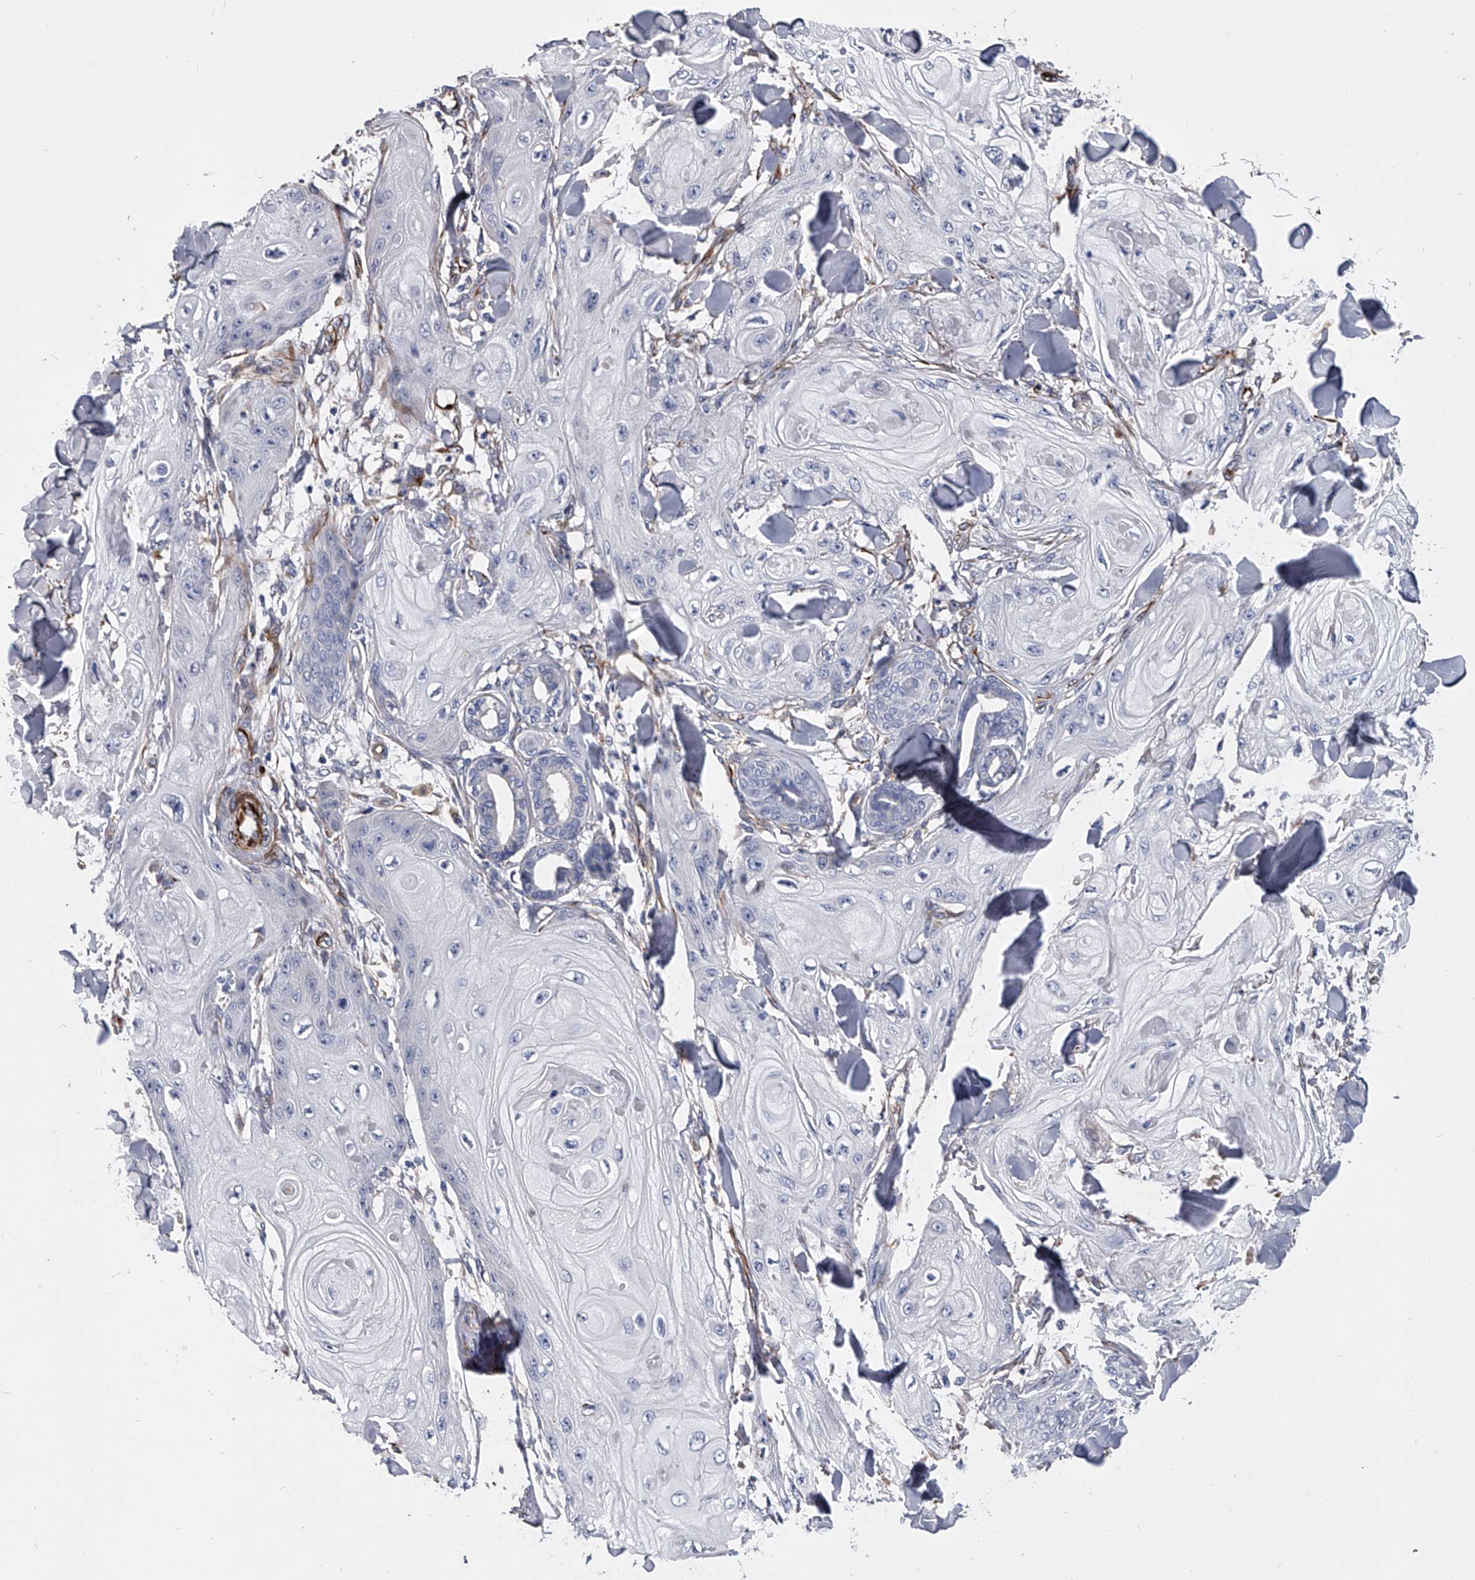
{"staining": {"intensity": "negative", "quantity": "none", "location": "none"}, "tissue": "skin cancer", "cell_type": "Tumor cells", "image_type": "cancer", "snomed": [{"axis": "morphology", "description": "Squamous cell carcinoma, NOS"}, {"axis": "topography", "description": "Skin"}], "caption": "IHC of human skin cancer reveals no staining in tumor cells. (Stains: DAB IHC with hematoxylin counter stain, Microscopy: brightfield microscopy at high magnification).", "gene": "EFCAB7", "patient": {"sex": "male", "age": 74}}